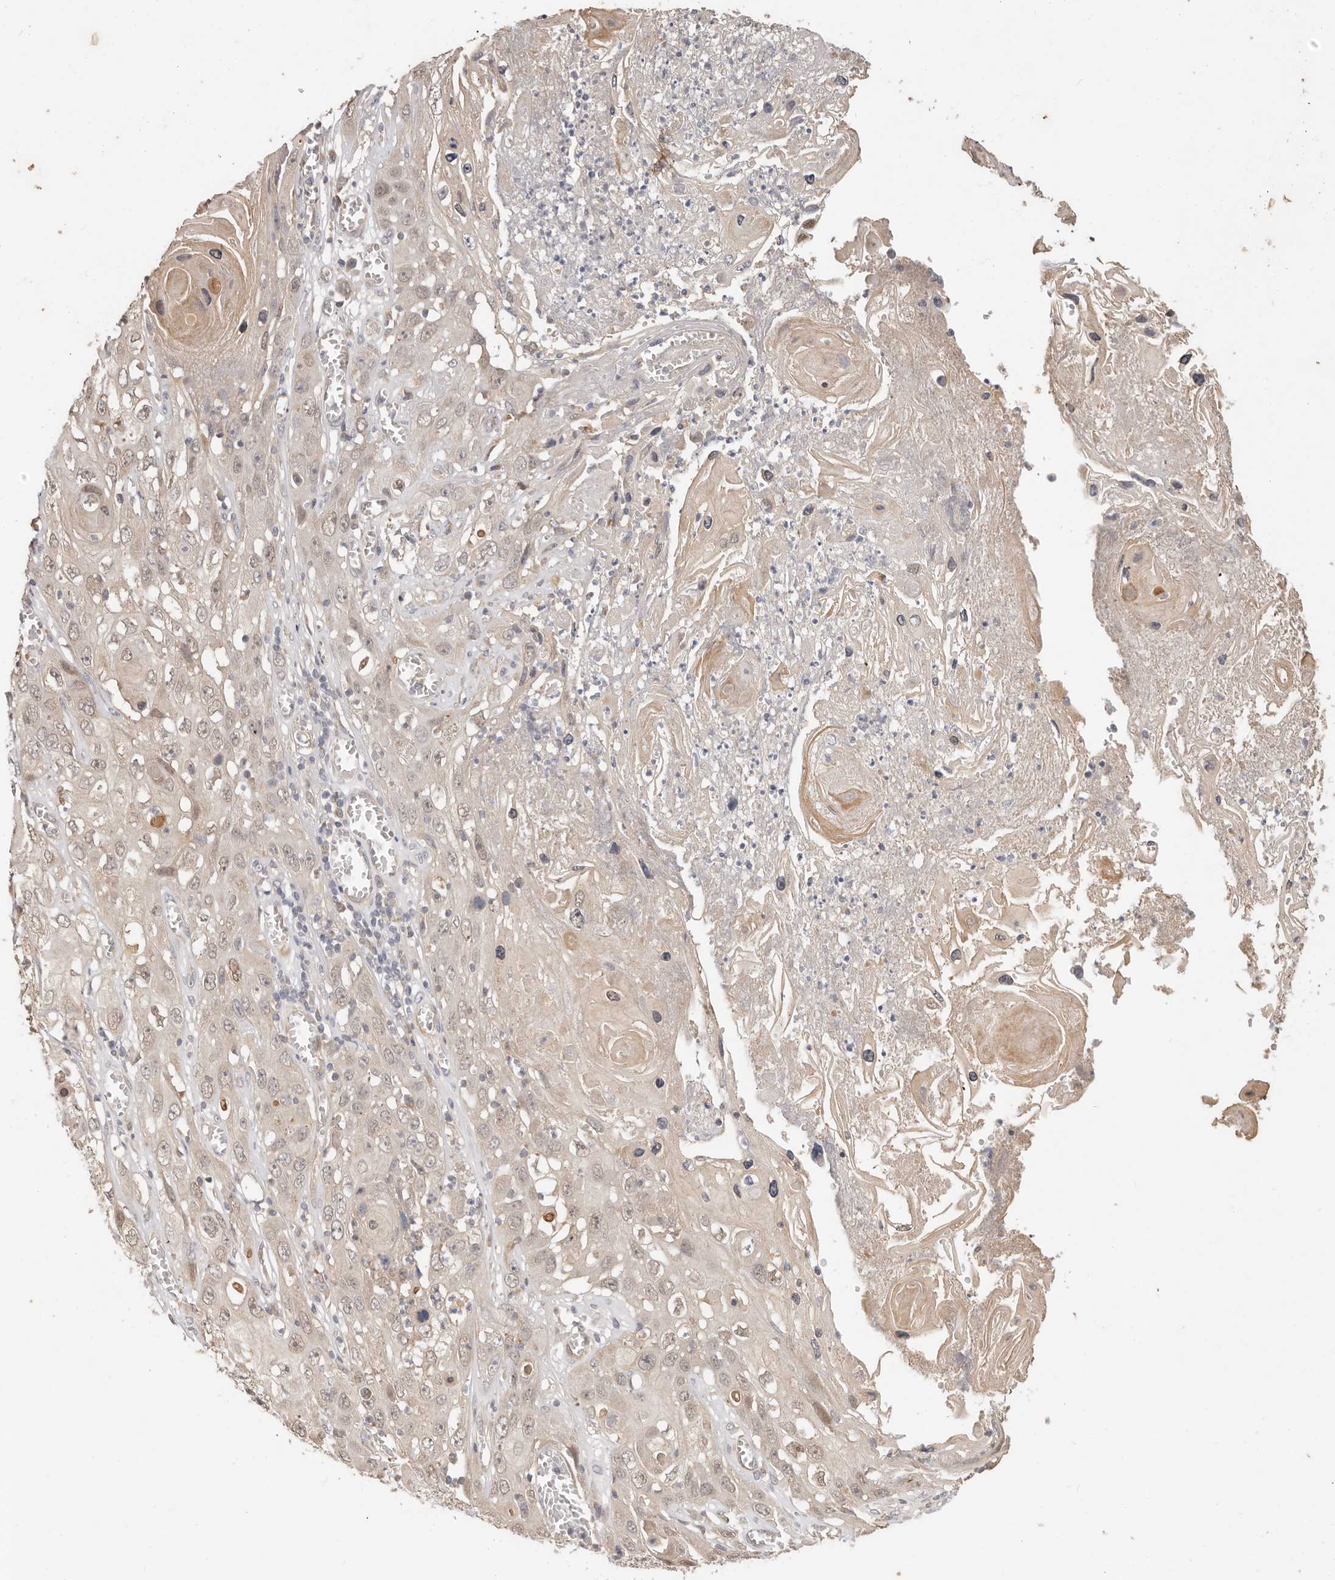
{"staining": {"intensity": "weak", "quantity": ">75%", "location": "nuclear"}, "tissue": "skin cancer", "cell_type": "Tumor cells", "image_type": "cancer", "snomed": [{"axis": "morphology", "description": "Squamous cell carcinoma, NOS"}, {"axis": "topography", "description": "Skin"}], "caption": "High-magnification brightfield microscopy of skin cancer (squamous cell carcinoma) stained with DAB (3,3'-diaminobenzidine) (brown) and counterstained with hematoxylin (blue). tumor cells exhibit weak nuclear positivity is present in about>75% of cells.", "gene": "MTFR2", "patient": {"sex": "male", "age": 55}}